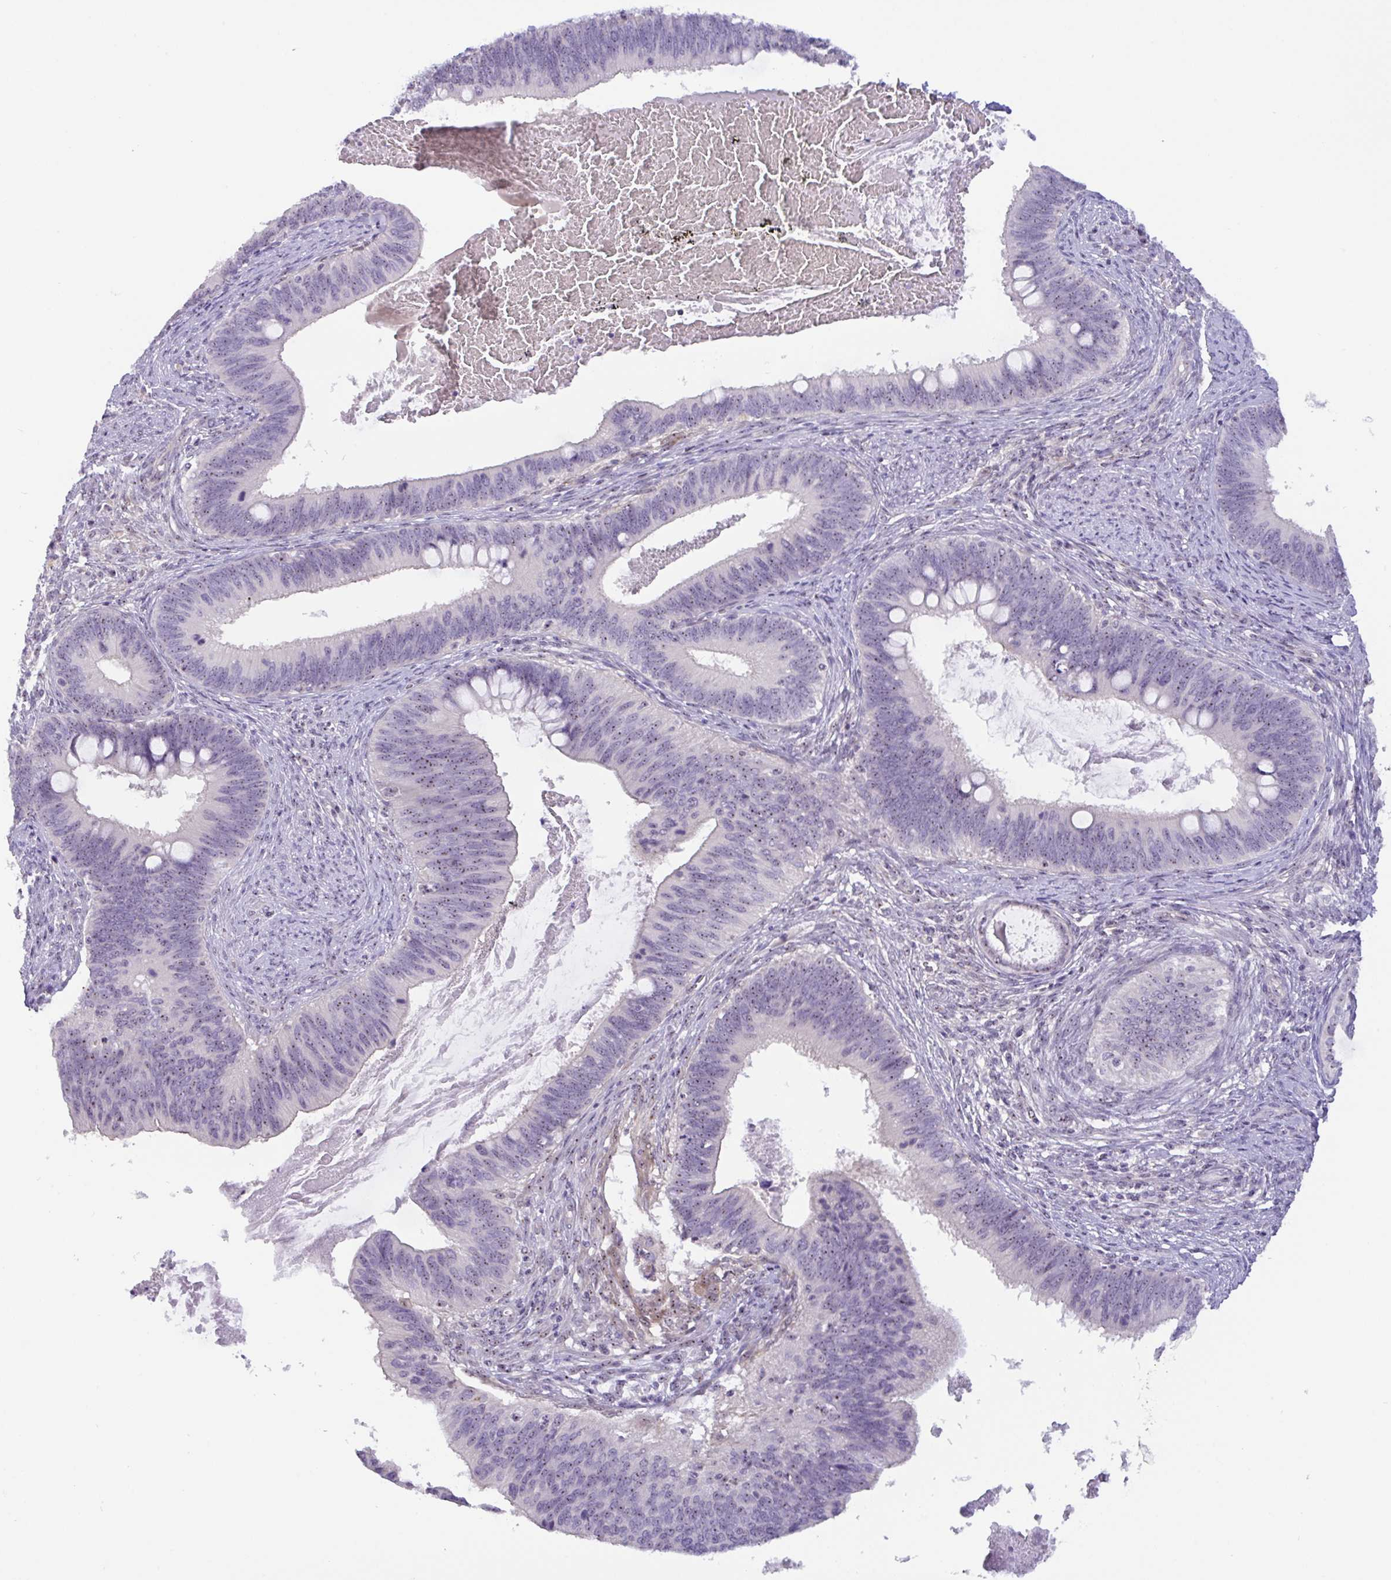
{"staining": {"intensity": "weak", "quantity": "<25%", "location": "nuclear"}, "tissue": "cervical cancer", "cell_type": "Tumor cells", "image_type": "cancer", "snomed": [{"axis": "morphology", "description": "Adenocarcinoma, NOS"}, {"axis": "topography", "description": "Cervix"}], "caption": "Tumor cells show no significant protein staining in cervical cancer (adenocarcinoma).", "gene": "MXRA8", "patient": {"sex": "female", "age": 42}}